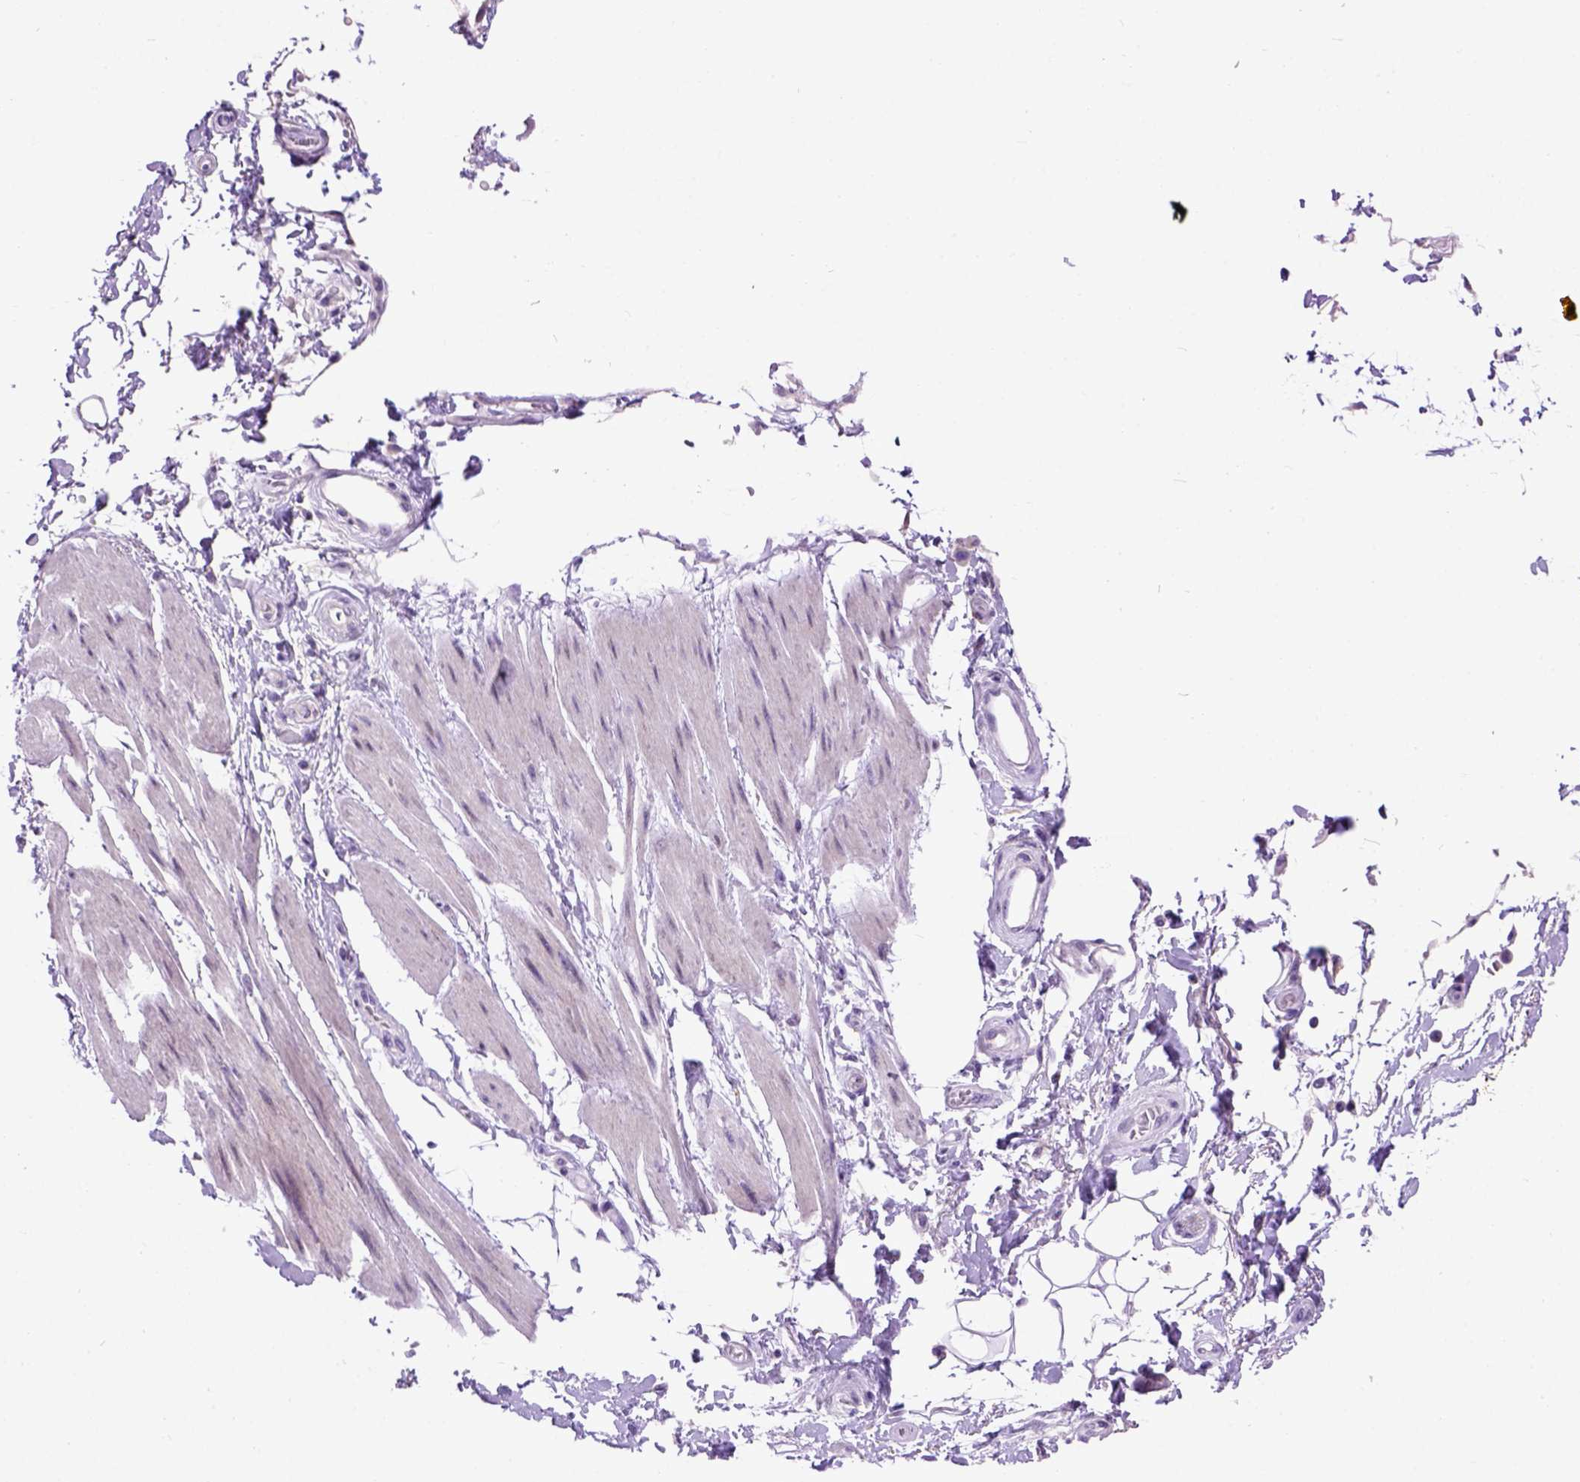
{"staining": {"intensity": "negative", "quantity": "none", "location": "none"}, "tissue": "adipose tissue", "cell_type": "Adipocytes", "image_type": "normal", "snomed": [{"axis": "morphology", "description": "Normal tissue, NOS"}, {"axis": "topography", "description": "Anal"}, {"axis": "topography", "description": "Peripheral nerve tissue"}], "caption": "IHC histopathology image of benign adipose tissue stained for a protein (brown), which shows no expression in adipocytes.", "gene": "MAPT", "patient": {"sex": "male", "age": 51}}